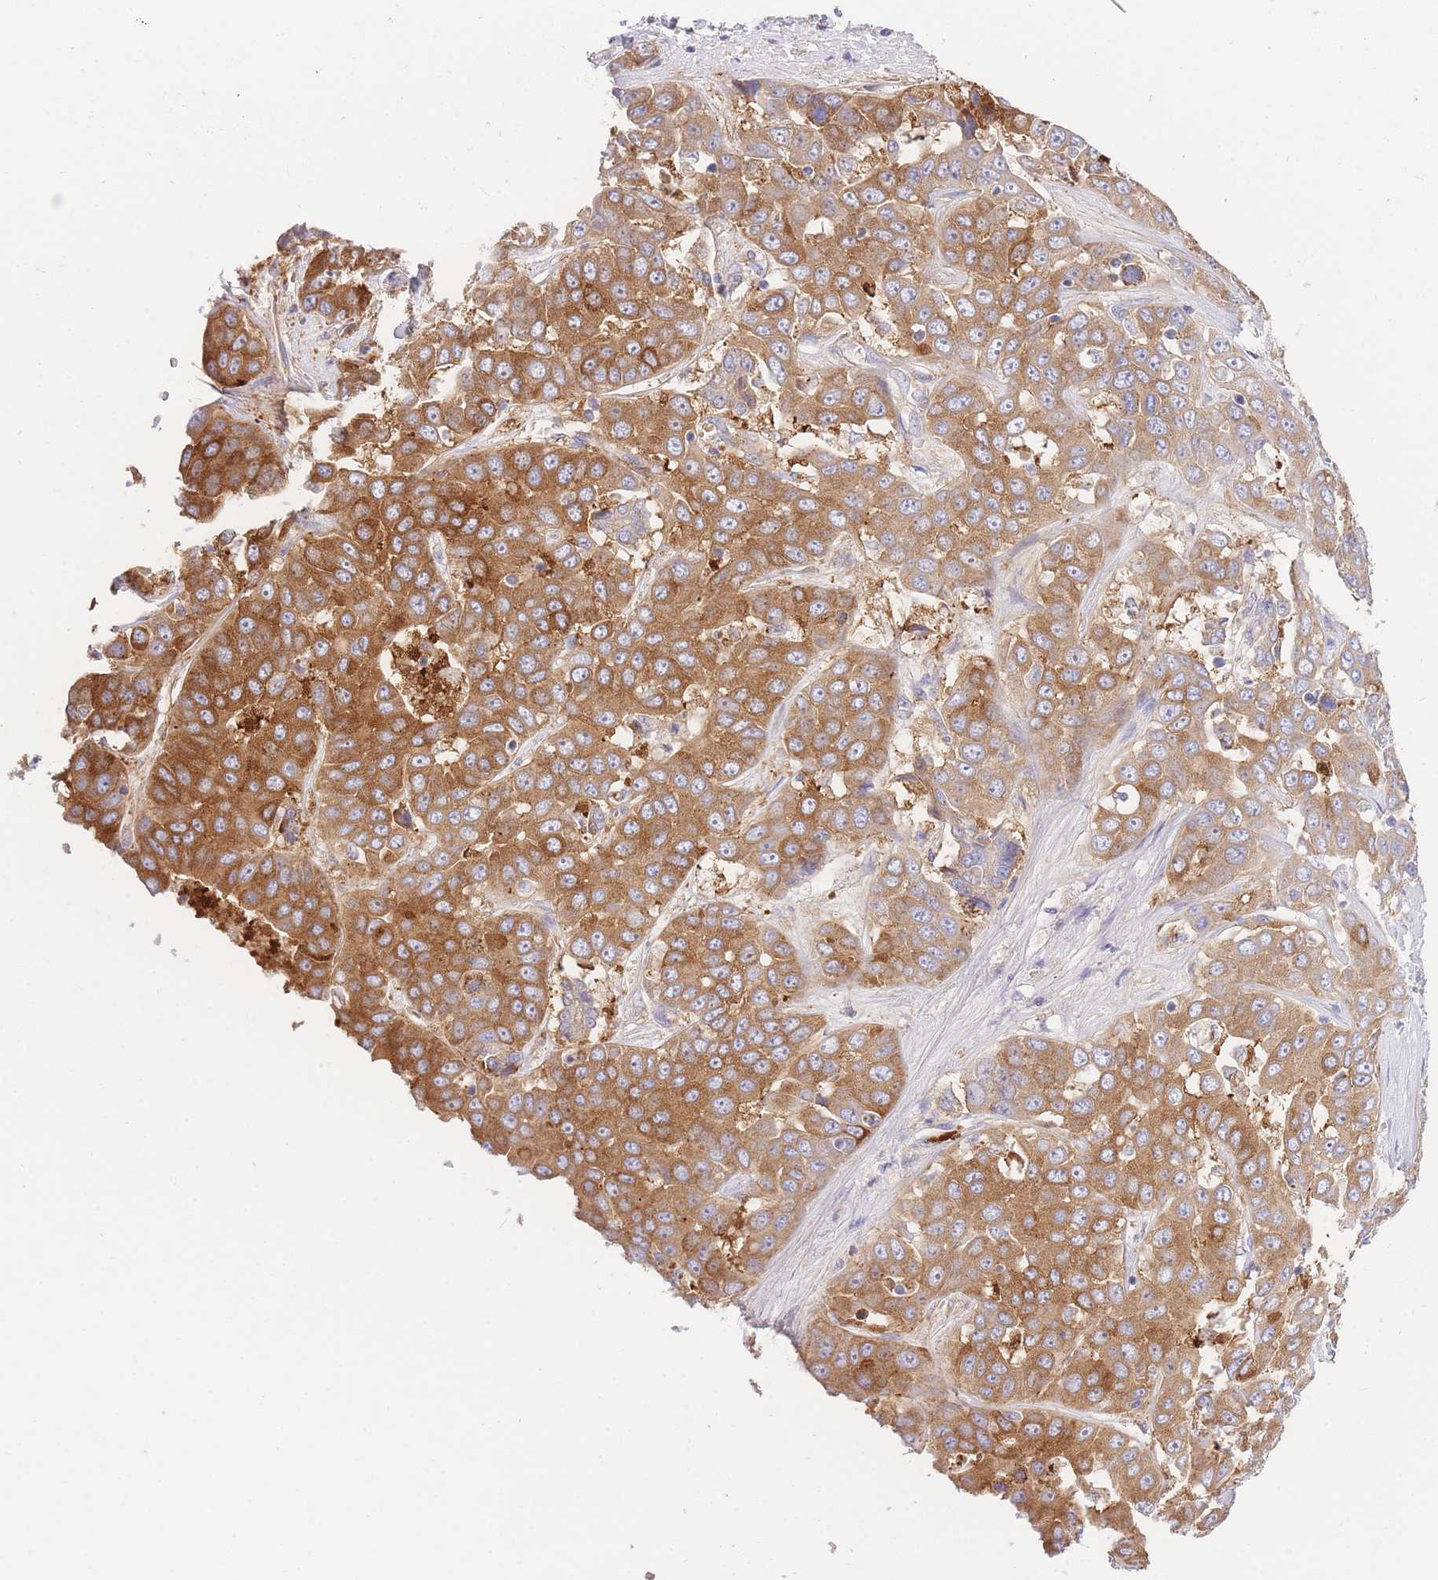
{"staining": {"intensity": "moderate", "quantity": ">75%", "location": "cytoplasmic/membranous"}, "tissue": "liver cancer", "cell_type": "Tumor cells", "image_type": "cancer", "snomed": [{"axis": "morphology", "description": "Cholangiocarcinoma"}, {"axis": "topography", "description": "Liver"}], "caption": "High-power microscopy captured an immunohistochemistry image of liver cancer, revealing moderate cytoplasmic/membranous staining in approximately >75% of tumor cells.", "gene": "INSYN2B", "patient": {"sex": "female", "age": 52}}